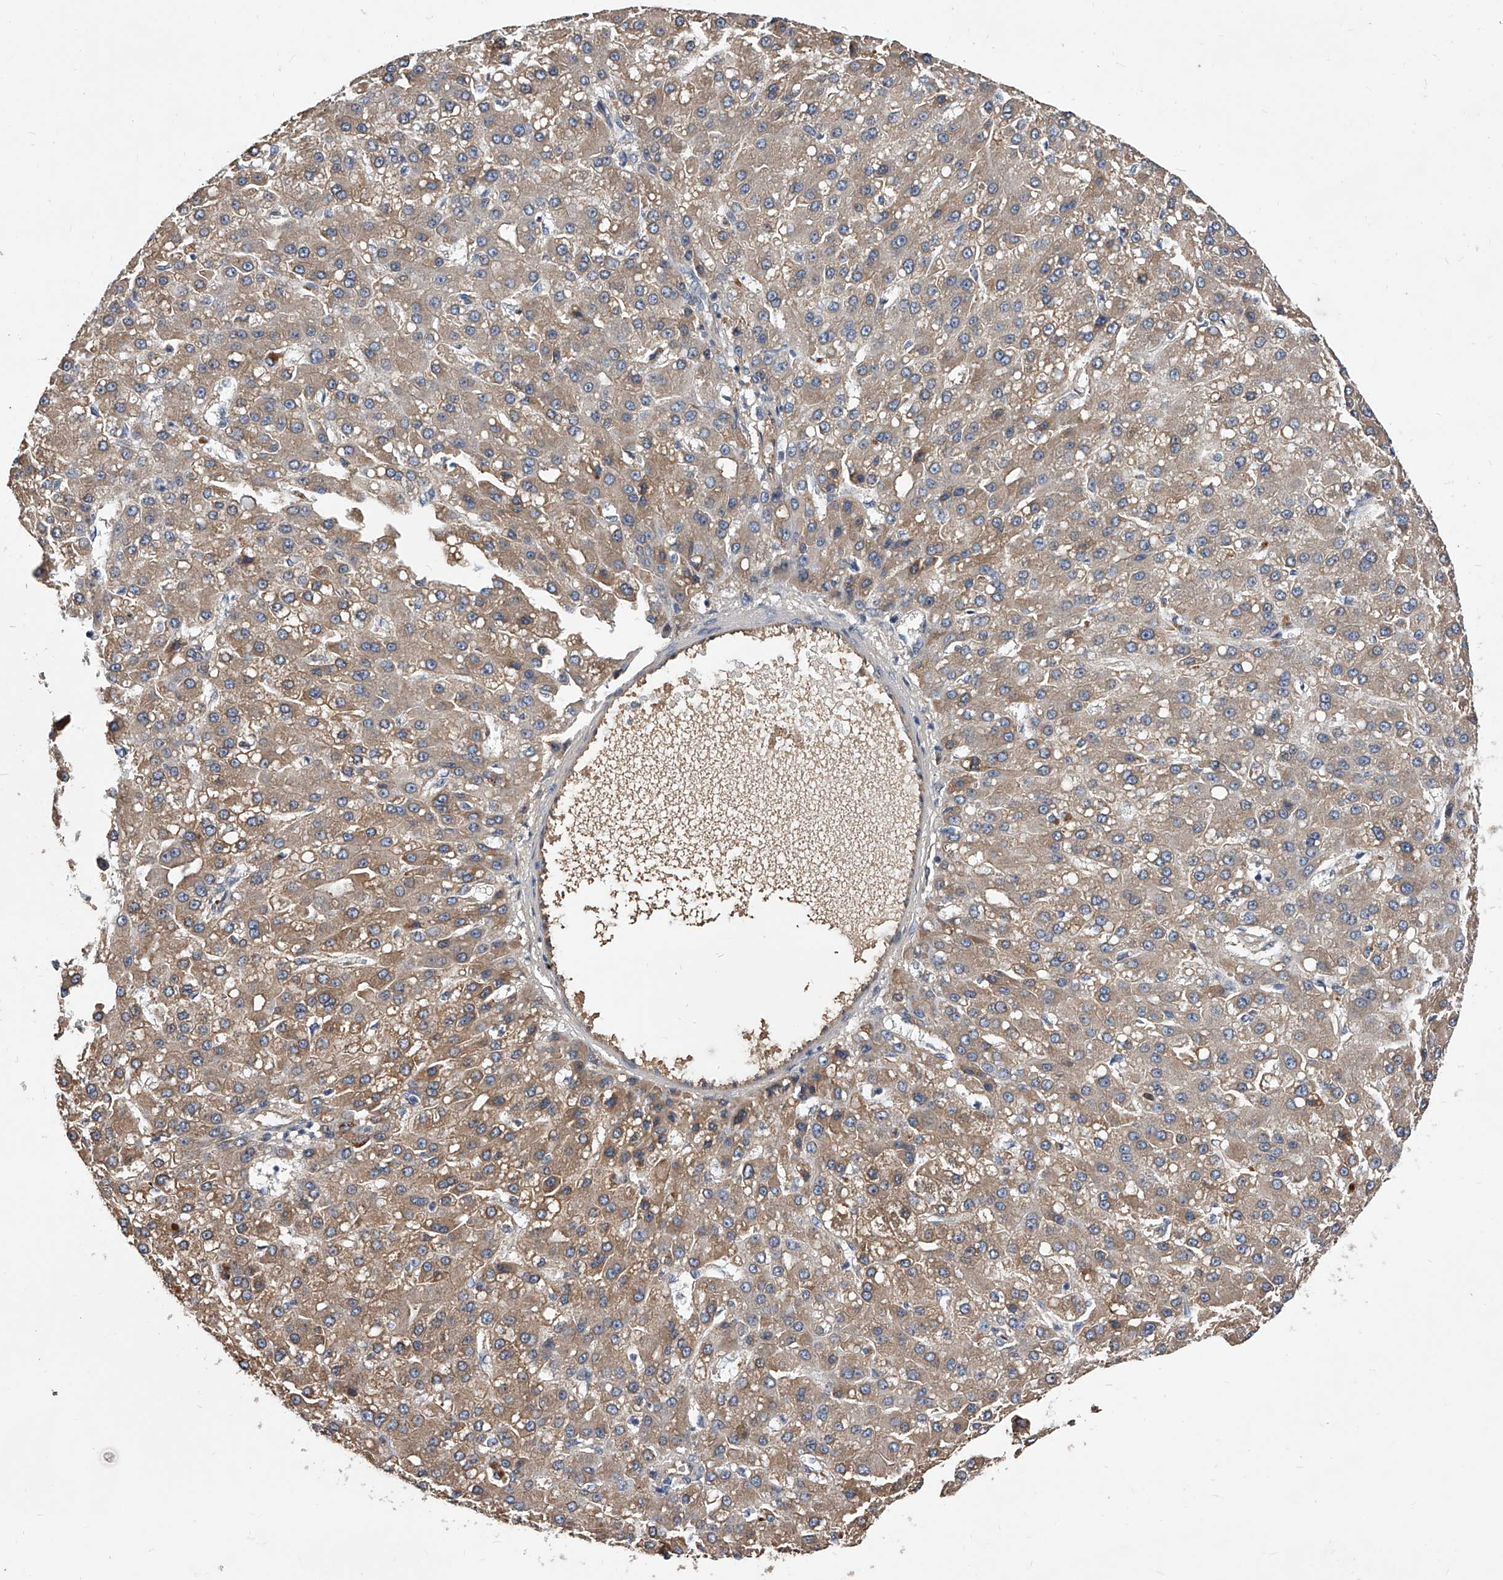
{"staining": {"intensity": "weak", "quantity": ">75%", "location": "cytoplasmic/membranous"}, "tissue": "liver cancer", "cell_type": "Tumor cells", "image_type": "cancer", "snomed": [{"axis": "morphology", "description": "Carcinoma, Hepatocellular, NOS"}, {"axis": "topography", "description": "Liver"}], "caption": "Liver cancer stained for a protein shows weak cytoplasmic/membranous positivity in tumor cells.", "gene": "ZNF25", "patient": {"sex": "male", "age": 67}}